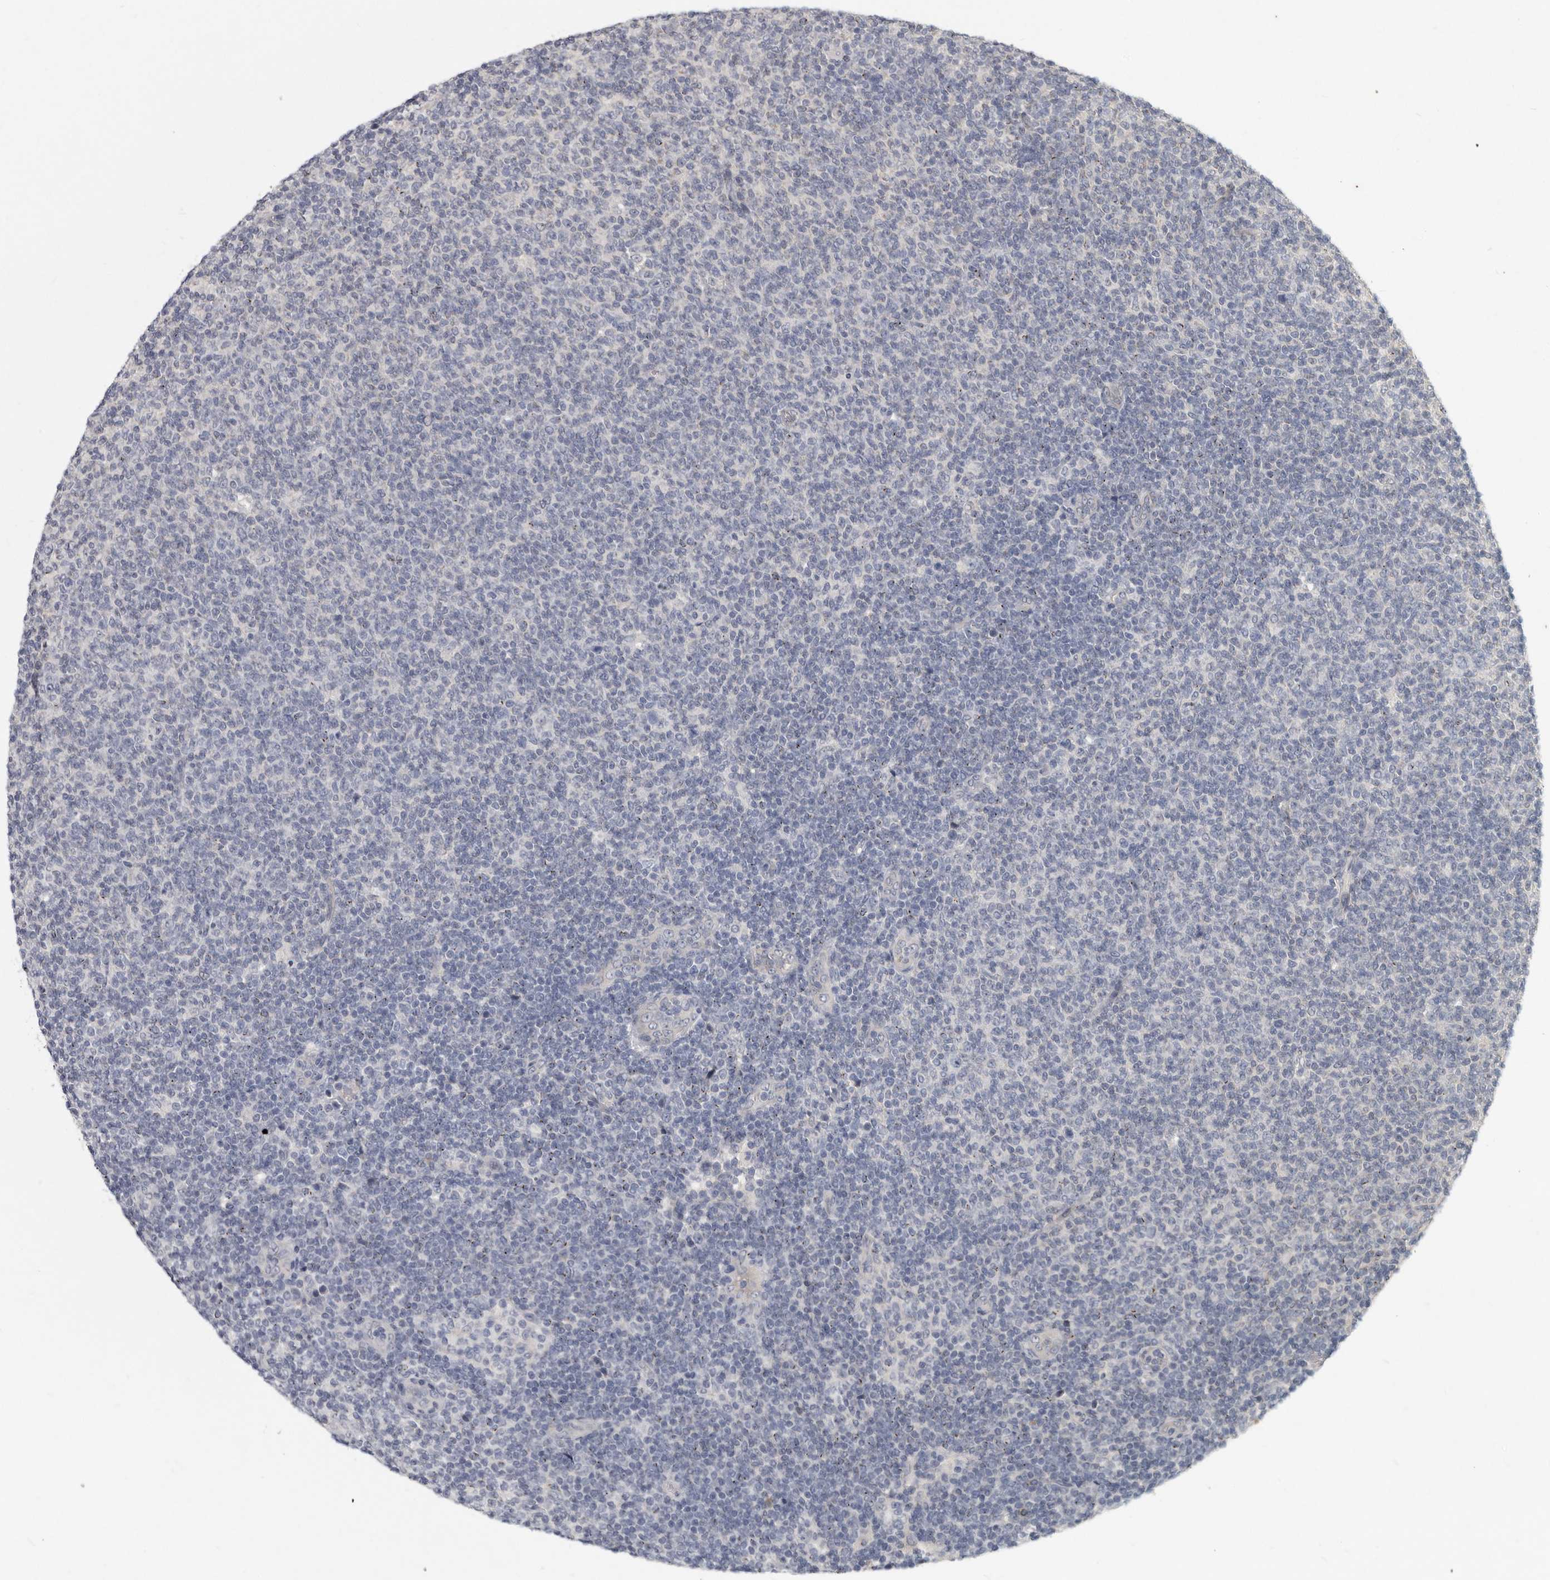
{"staining": {"intensity": "negative", "quantity": "none", "location": "none"}, "tissue": "lymphoma", "cell_type": "Tumor cells", "image_type": "cancer", "snomed": [{"axis": "morphology", "description": "Malignant lymphoma, non-Hodgkin's type, Low grade"}, {"axis": "topography", "description": "Lymph node"}], "caption": "IHC image of lymphoma stained for a protein (brown), which shows no expression in tumor cells.", "gene": "SLC22A1", "patient": {"sex": "male", "age": 66}}